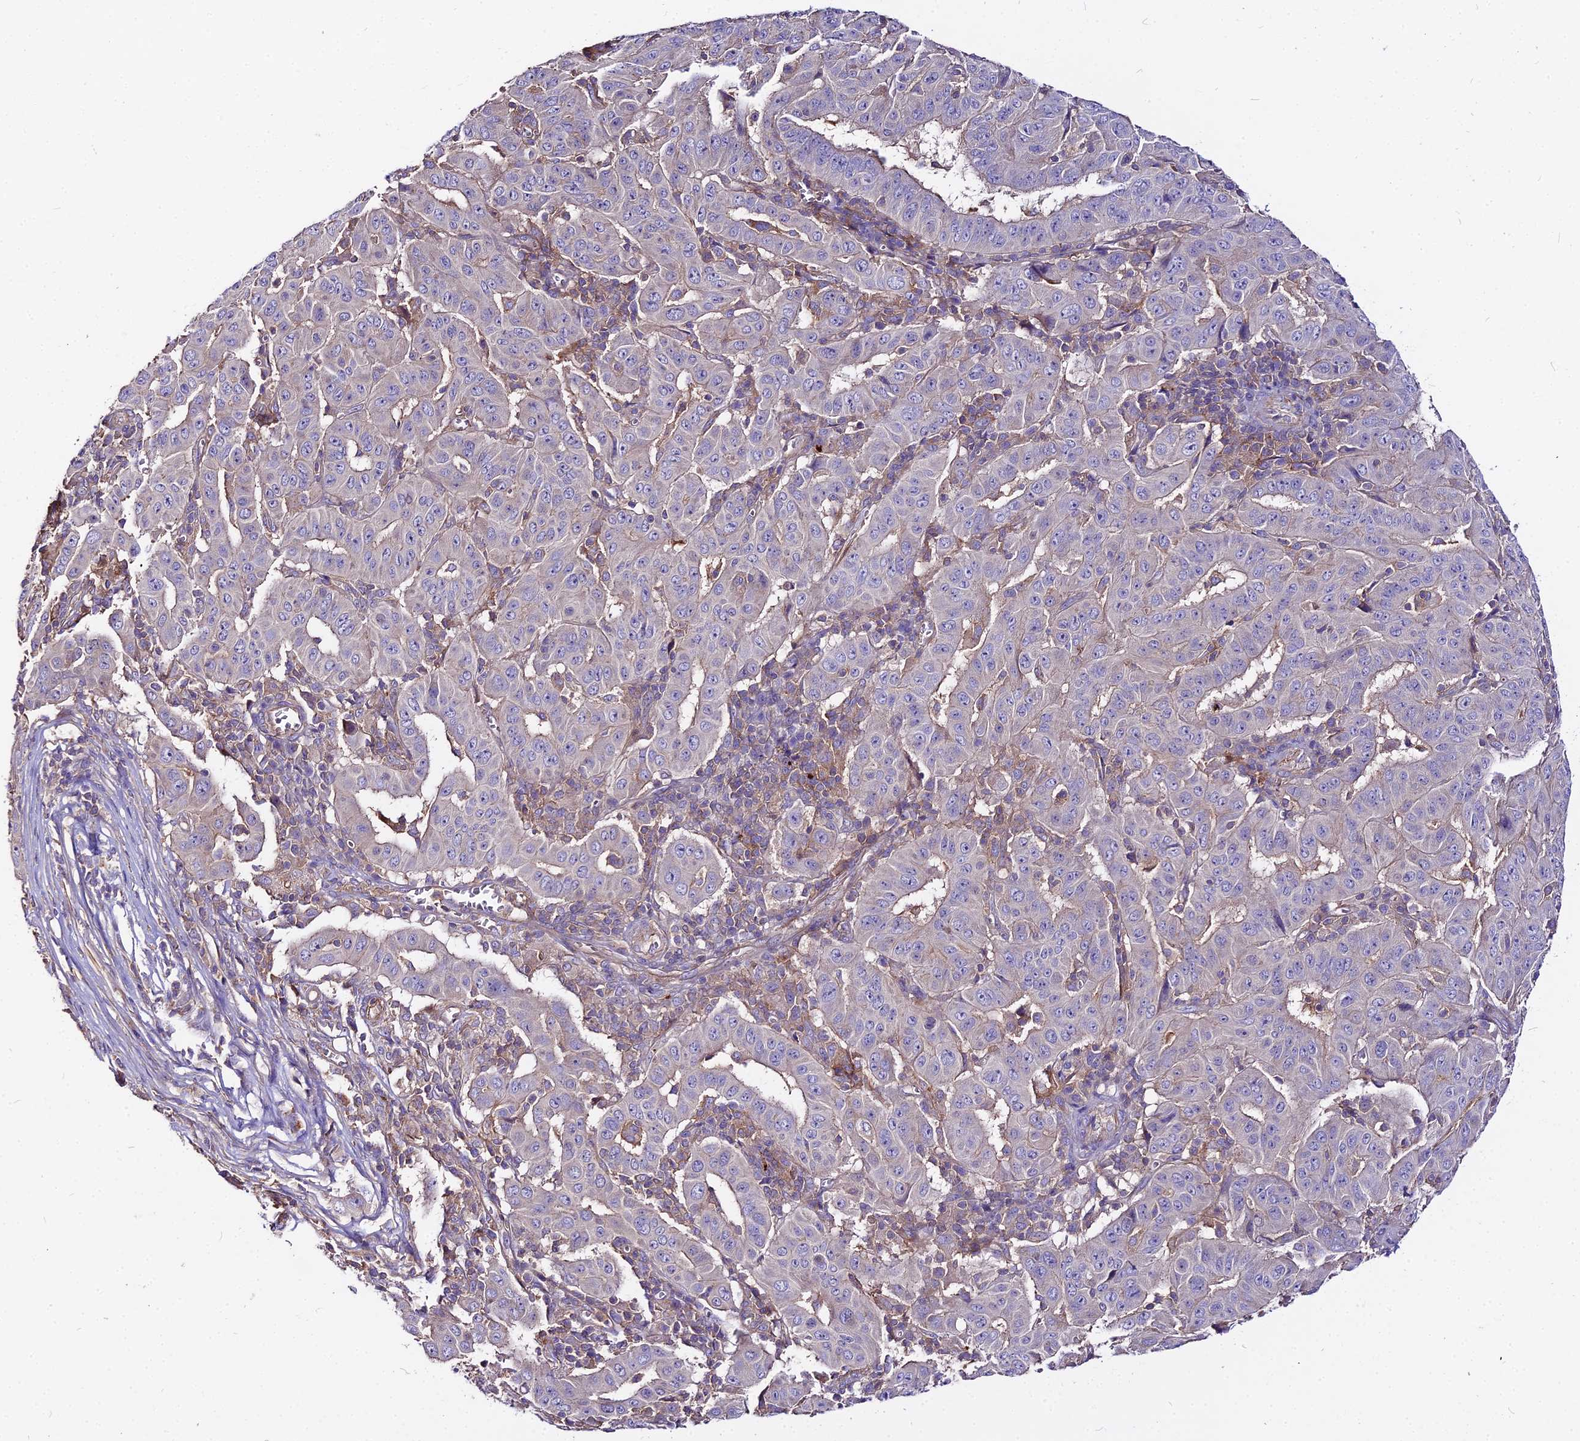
{"staining": {"intensity": "weak", "quantity": "<25%", "location": "cytoplasmic/membranous"}, "tissue": "pancreatic cancer", "cell_type": "Tumor cells", "image_type": "cancer", "snomed": [{"axis": "morphology", "description": "Adenocarcinoma, NOS"}, {"axis": "topography", "description": "Pancreas"}], "caption": "Pancreatic cancer (adenocarcinoma) stained for a protein using IHC demonstrates no expression tumor cells.", "gene": "GLYAT", "patient": {"sex": "male", "age": 63}}